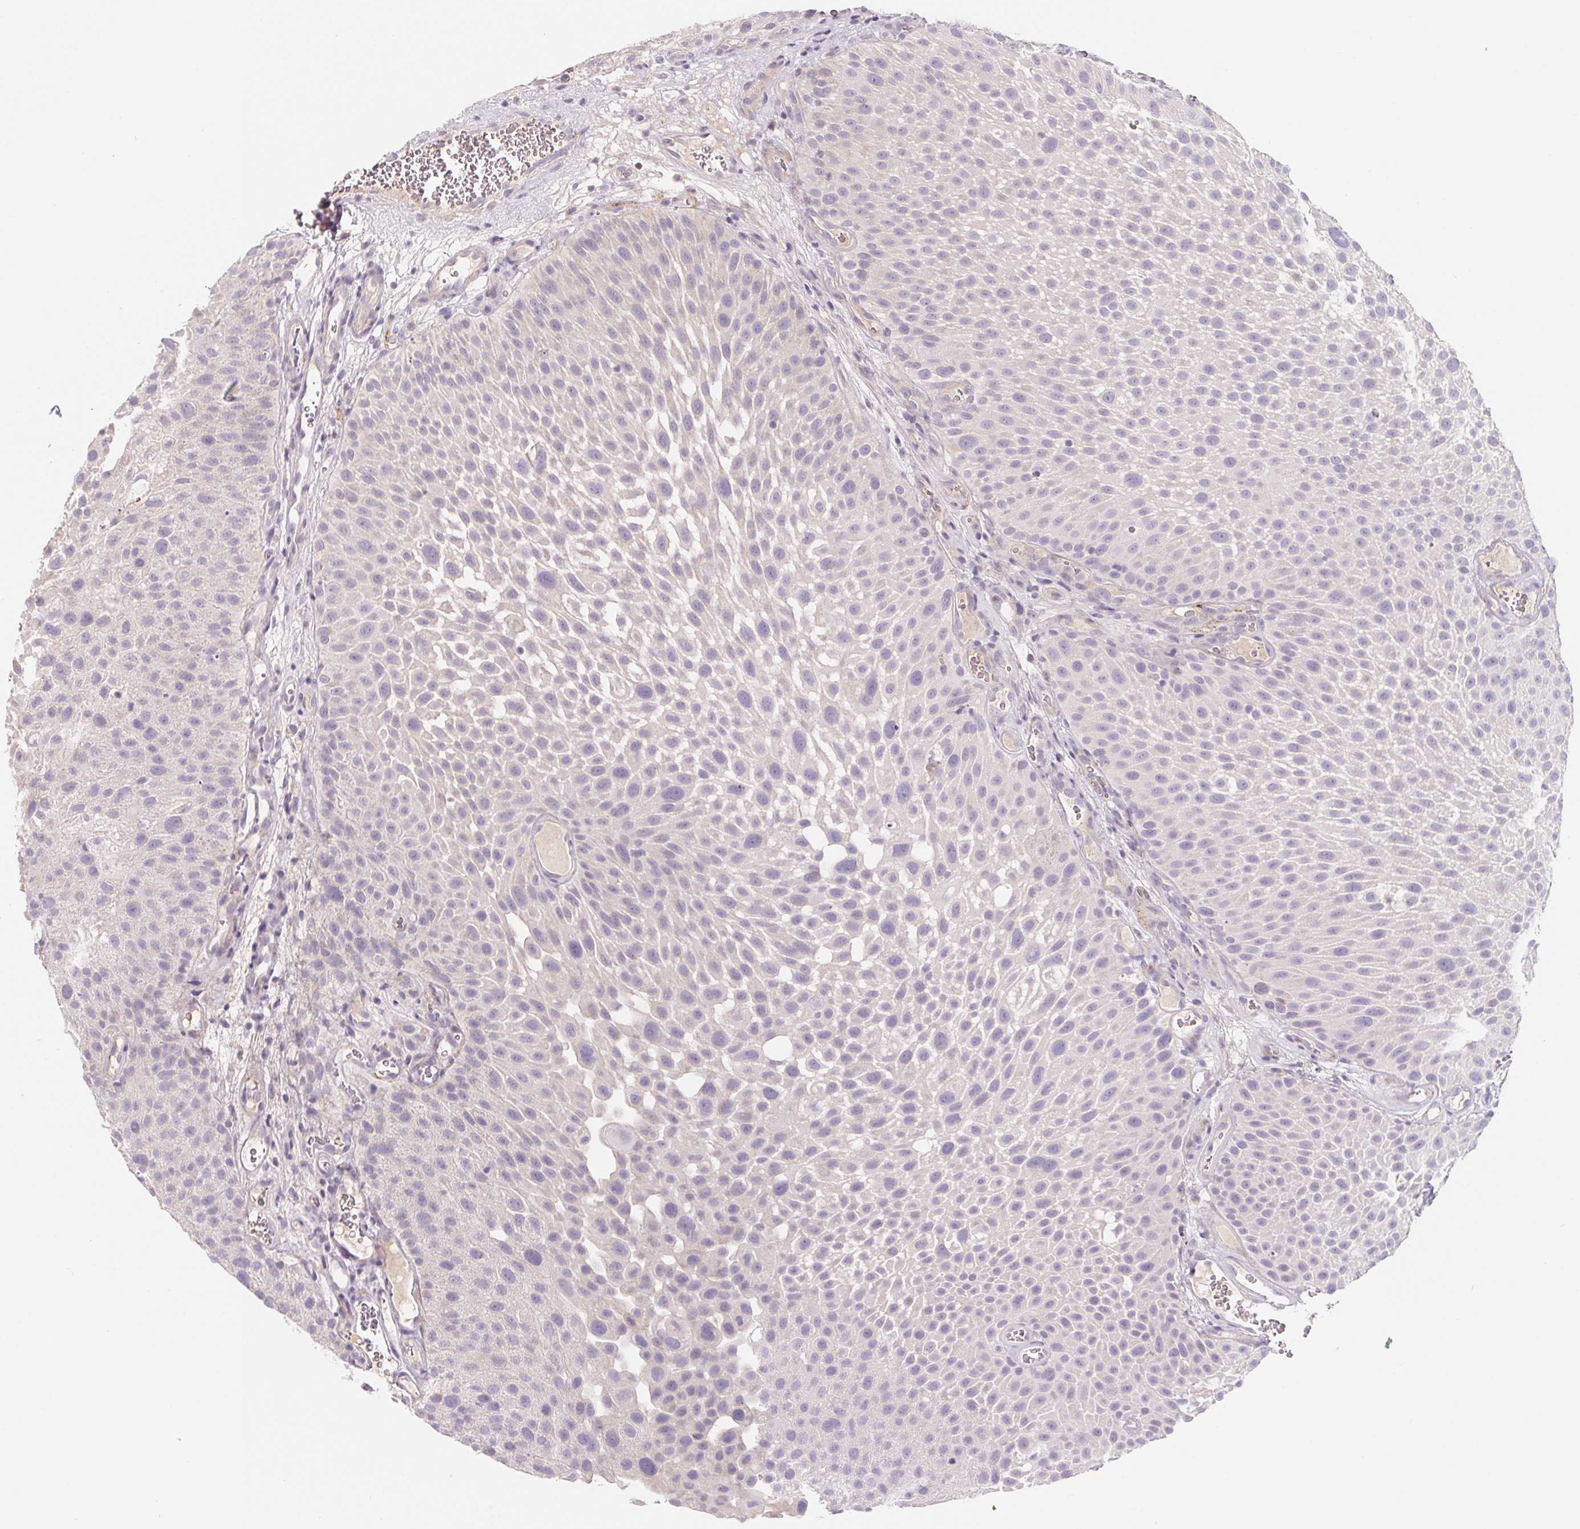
{"staining": {"intensity": "negative", "quantity": "none", "location": "none"}, "tissue": "urothelial cancer", "cell_type": "Tumor cells", "image_type": "cancer", "snomed": [{"axis": "morphology", "description": "Urothelial carcinoma, Low grade"}, {"axis": "topography", "description": "Urinary bladder"}], "caption": "DAB (3,3'-diaminobenzidine) immunohistochemical staining of human urothelial carcinoma (low-grade) reveals no significant expression in tumor cells.", "gene": "LPA", "patient": {"sex": "male", "age": 72}}